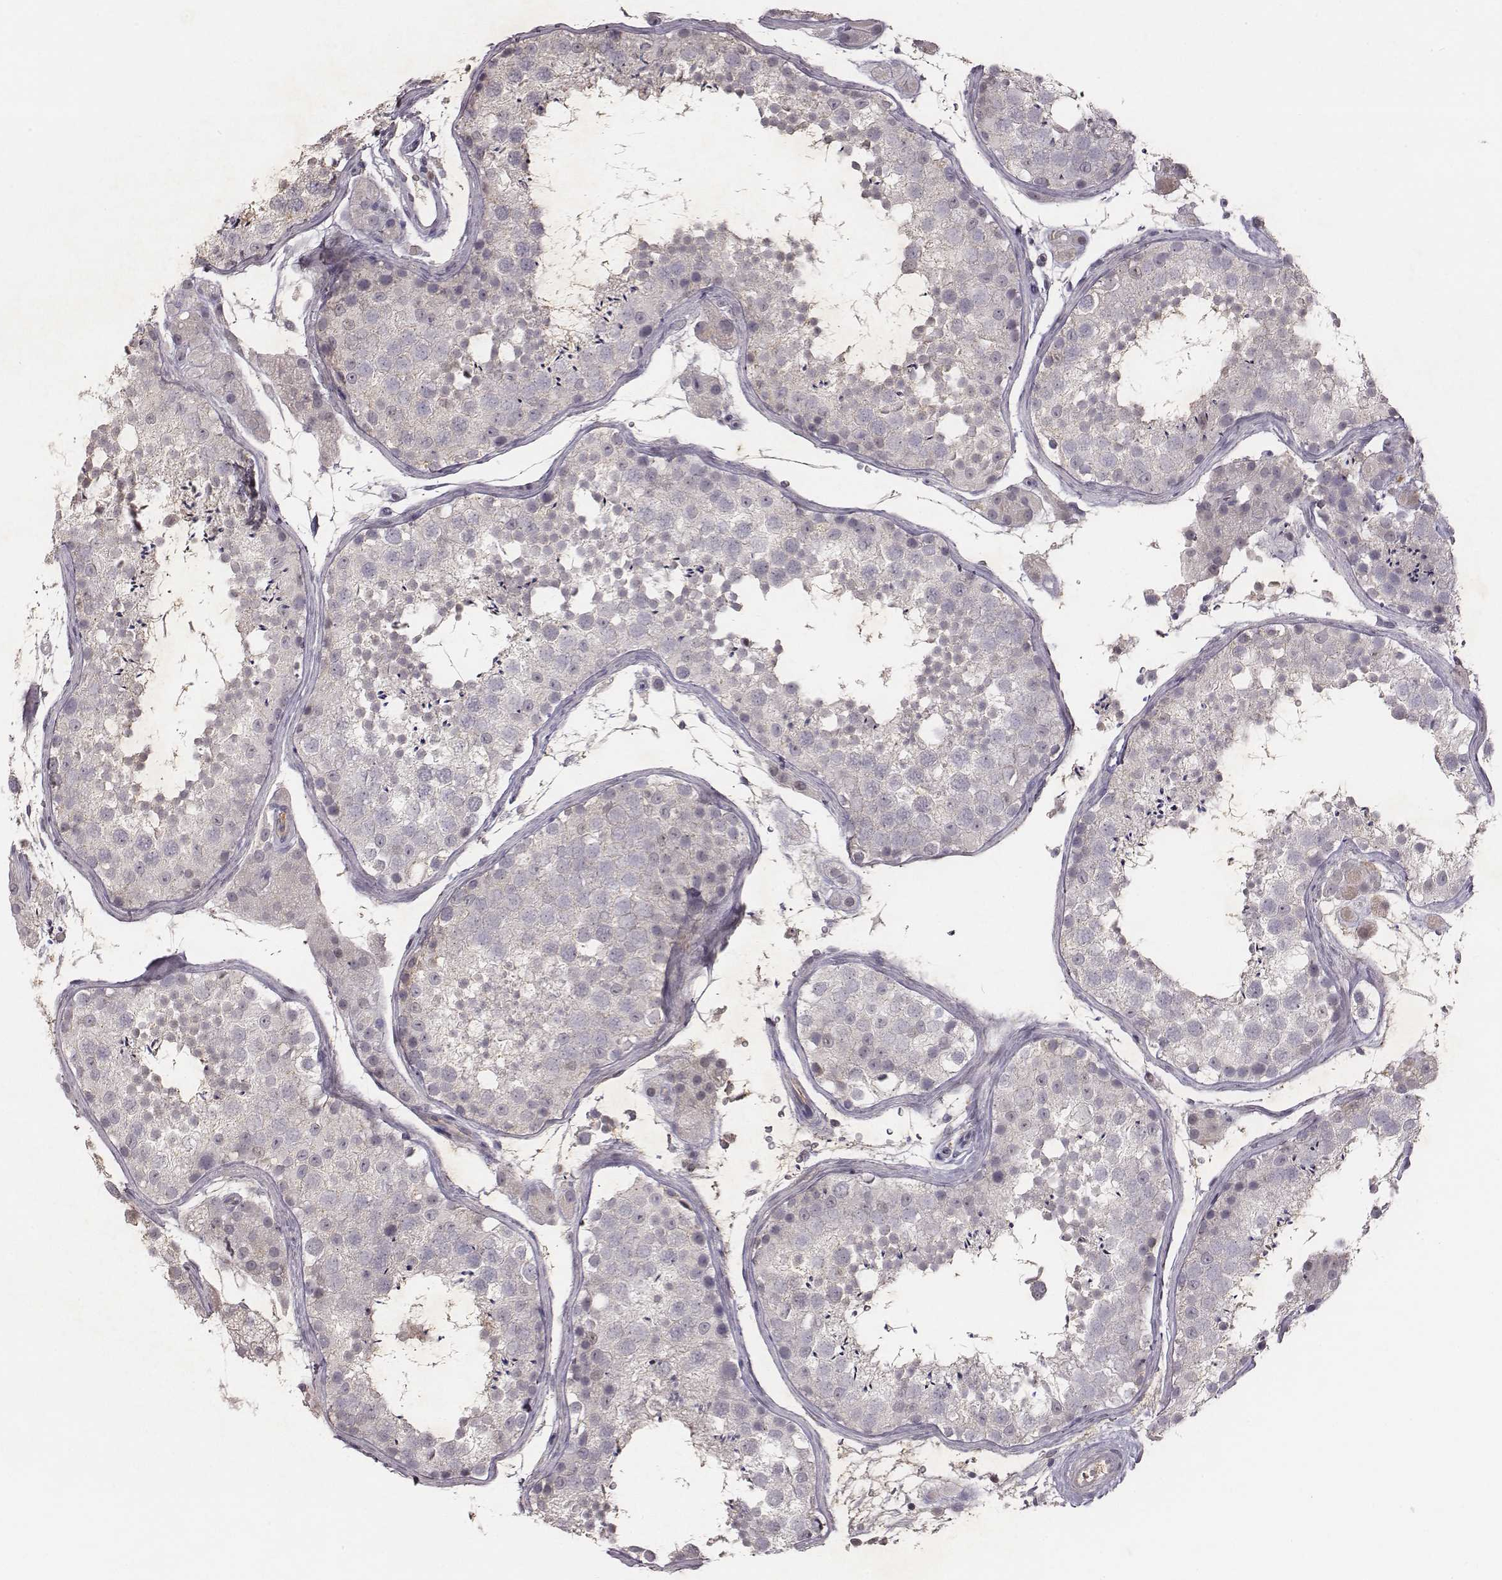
{"staining": {"intensity": "negative", "quantity": "none", "location": "none"}, "tissue": "testis", "cell_type": "Cells in seminiferous ducts", "image_type": "normal", "snomed": [{"axis": "morphology", "description": "Normal tissue, NOS"}, {"axis": "topography", "description": "Testis"}], "caption": "Immunohistochemical staining of unremarkable human testis displays no significant positivity in cells in seminiferous ducts. (DAB IHC visualized using brightfield microscopy, high magnification).", "gene": "SLC22A6", "patient": {"sex": "male", "age": 41}}